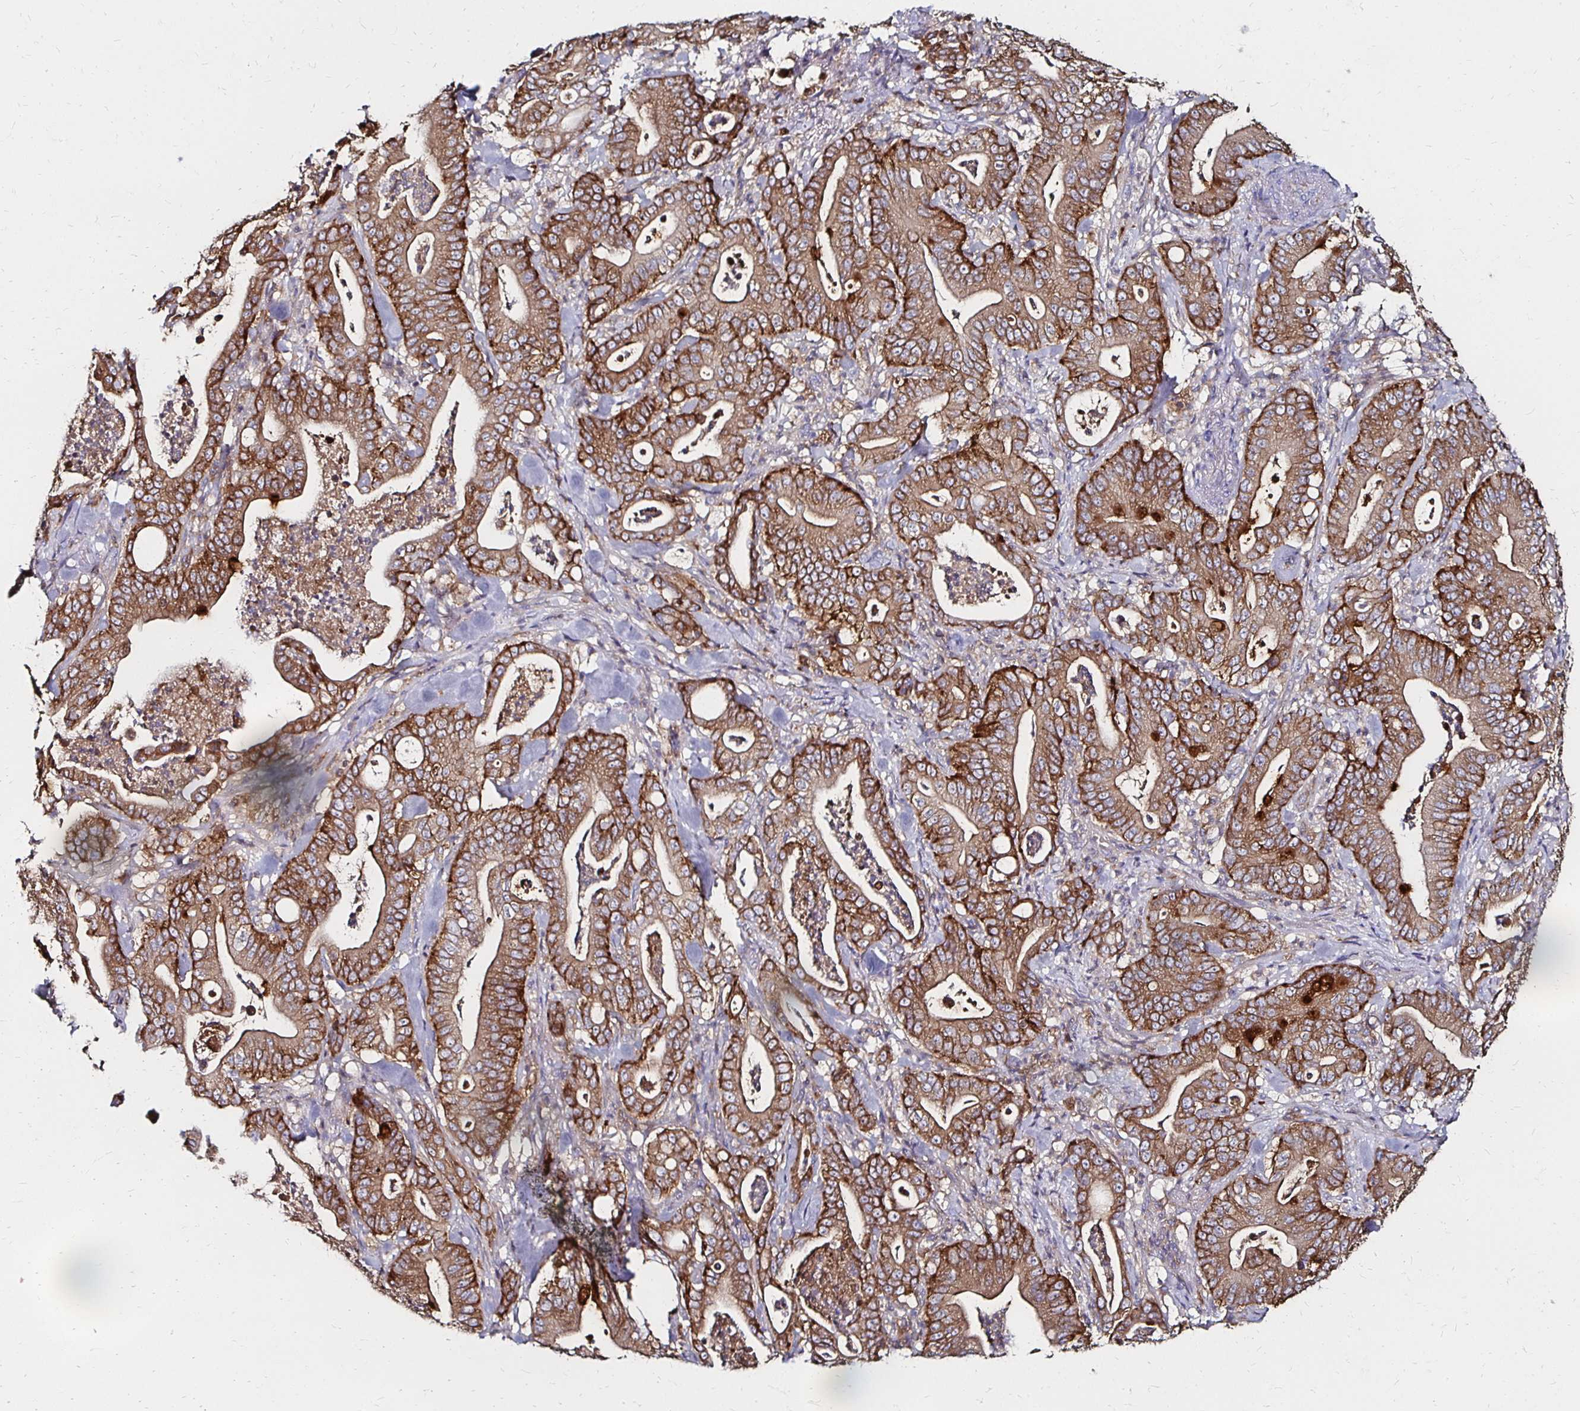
{"staining": {"intensity": "strong", "quantity": ">75%", "location": "cytoplasmic/membranous"}, "tissue": "pancreatic cancer", "cell_type": "Tumor cells", "image_type": "cancer", "snomed": [{"axis": "morphology", "description": "Adenocarcinoma, NOS"}, {"axis": "topography", "description": "Pancreas"}], "caption": "The image displays immunohistochemical staining of pancreatic adenocarcinoma. There is strong cytoplasmic/membranous positivity is identified in approximately >75% of tumor cells. Ihc stains the protein in brown and the nuclei are stained blue.", "gene": "NCSTN", "patient": {"sex": "male", "age": 71}}